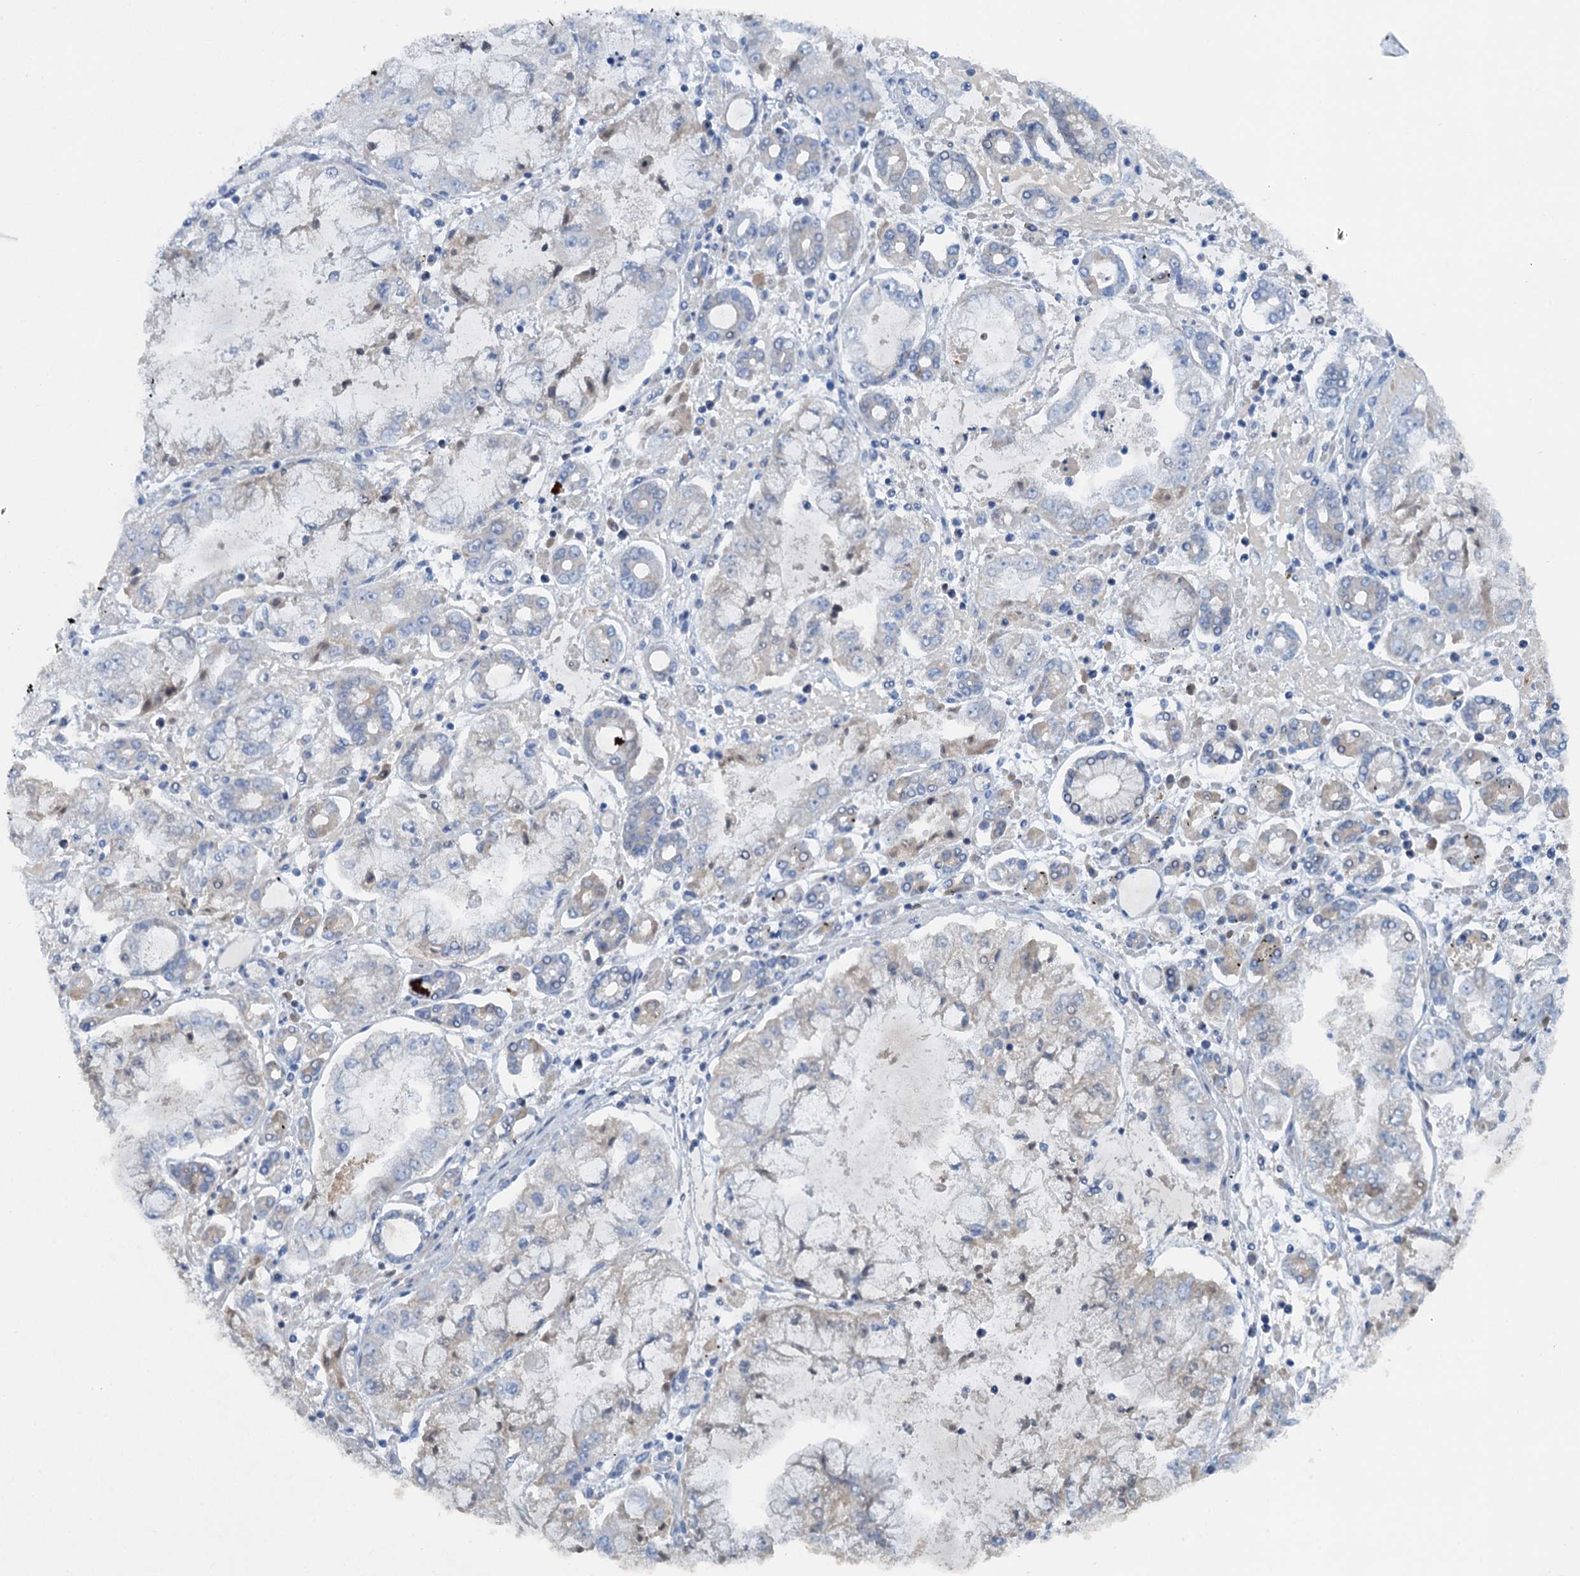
{"staining": {"intensity": "negative", "quantity": "none", "location": "none"}, "tissue": "stomach cancer", "cell_type": "Tumor cells", "image_type": "cancer", "snomed": [{"axis": "morphology", "description": "Adenocarcinoma, NOS"}, {"axis": "topography", "description": "Stomach"}], "caption": "This is an immunohistochemistry micrograph of human stomach cancer. There is no staining in tumor cells.", "gene": "MYADML2", "patient": {"sex": "male", "age": 76}}